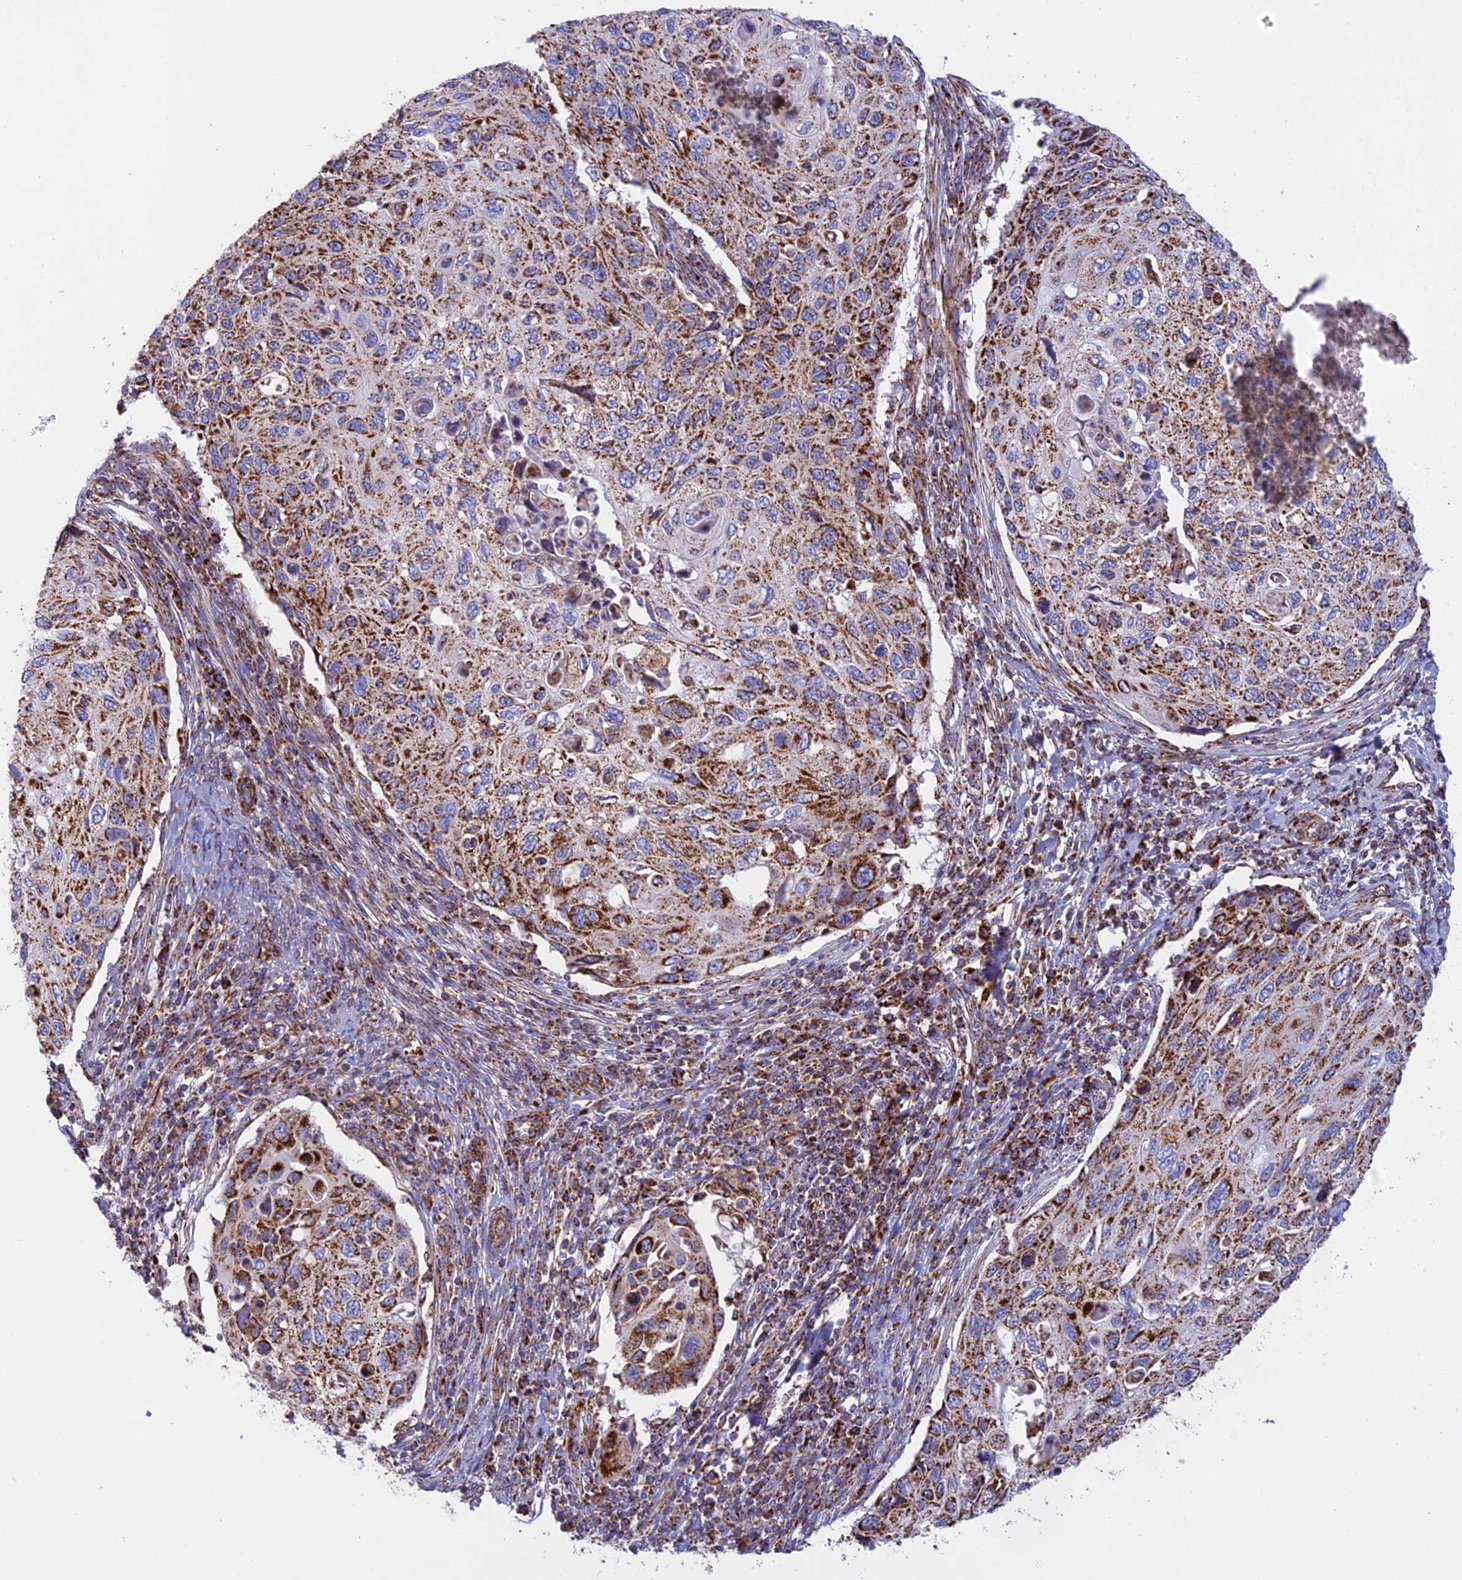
{"staining": {"intensity": "strong", "quantity": "25%-75%", "location": "cytoplasmic/membranous"}, "tissue": "cervical cancer", "cell_type": "Tumor cells", "image_type": "cancer", "snomed": [{"axis": "morphology", "description": "Squamous cell carcinoma, NOS"}, {"axis": "topography", "description": "Cervix"}], "caption": "High-magnification brightfield microscopy of cervical cancer (squamous cell carcinoma) stained with DAB (3,3'-diaminobenzidine) (brown) and counterstained with hematoxylin (blue). tumor cells exhibit strong cytoplasmic/membranous expression is seen in approximately25%-75% of cells.", "gene": "UQCRB", "patient": {"sex": "female", "age": 70}}